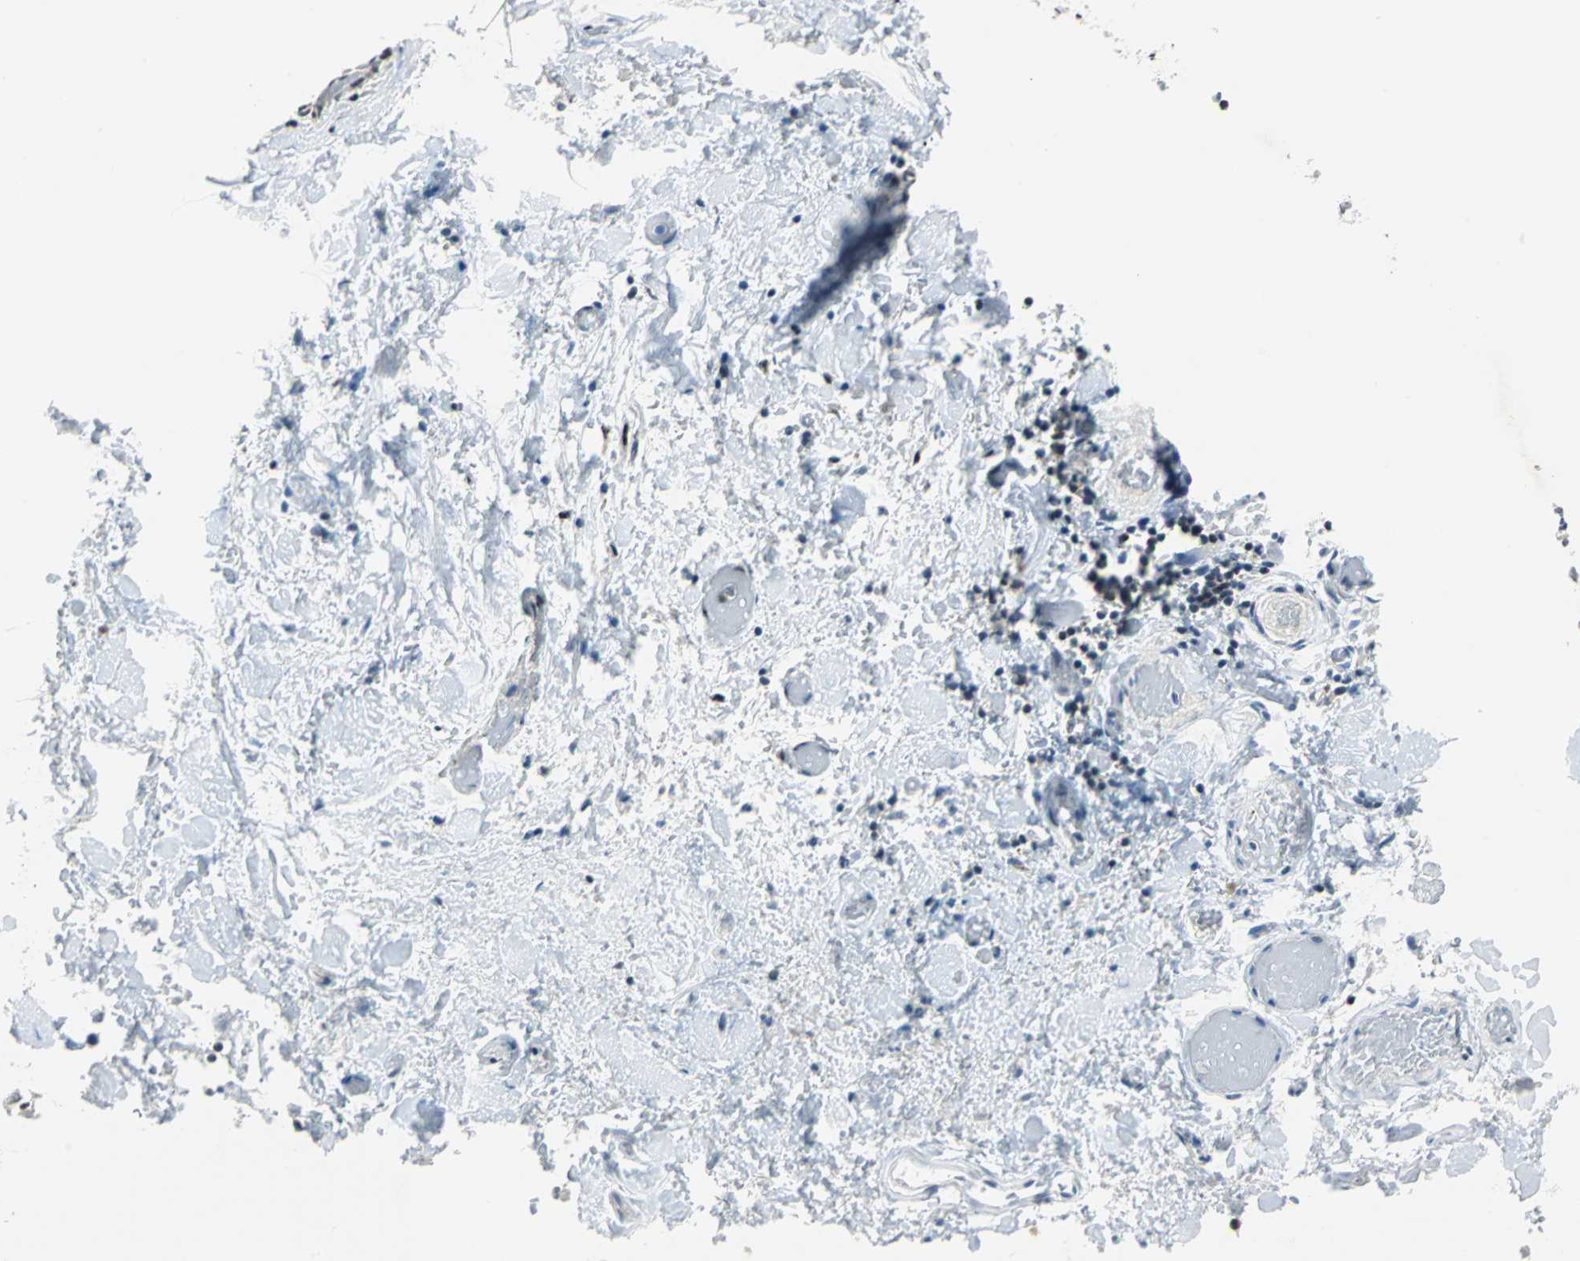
{"staining": {"intensity": "negative", "quantity": "none", "location": "none"}, "tissue": "adipose tissue", "cell_type": "Adipocytes", "image_type": "normal", "snomed": [{"axis": "morphology", "description": "Normal tissue, NOS"}, {"axis": "morphology", "description": "Cholangiocarcinoma"}, {"axis": "topography", "description": "Liver"}, {"axis": "topography", "description": "Peripheral nerve tissue"}], "caption": "Normal adipose tissue was stained to show a protein in brown. There is no significant positivity in adipocytes.", "gene": "HCFC2", "patient": {"sex": "male", "age": 50}}